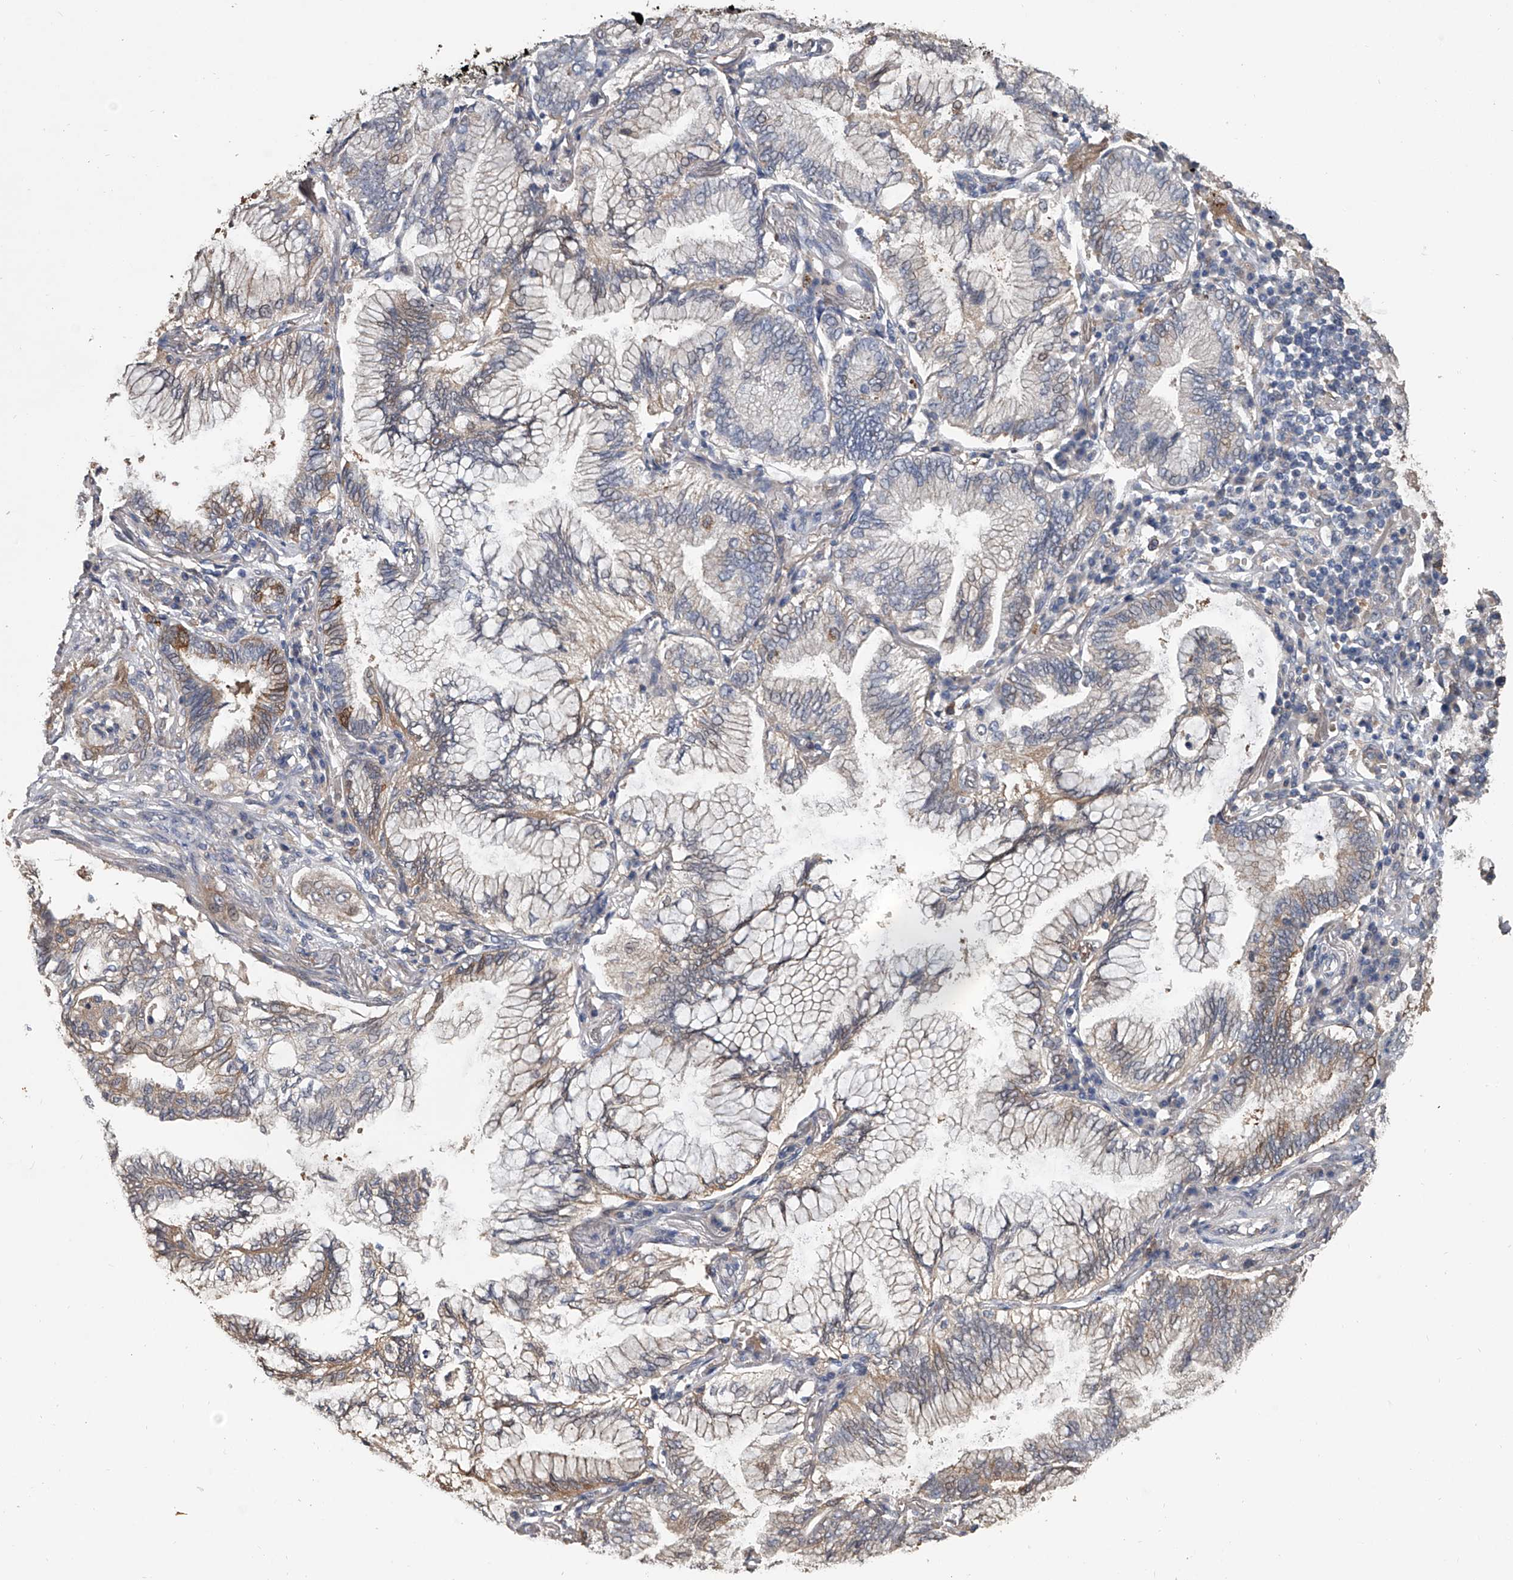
{"staining": {"intensity": "weak", "quantity": "25%-75%", "location": "cytoplasmic/membranous"}, "tissue": "lung cancer", "cell_type": "Tumor cells", "image_type": "cancer", "snomed": [{"axis": "morphology", "description": "Adenocarcinoma, NOS"}, {"axis": "topography", "description": "Lung"}], "caption": "The micrograph demonstrates staining of adenocarcinoma (lung), revealing weak cytoplasmic/membranous protein expression (brown color) within tumor cells.", "gene": "DOCK9", "patient": {"sex": "female", "age": 70}}